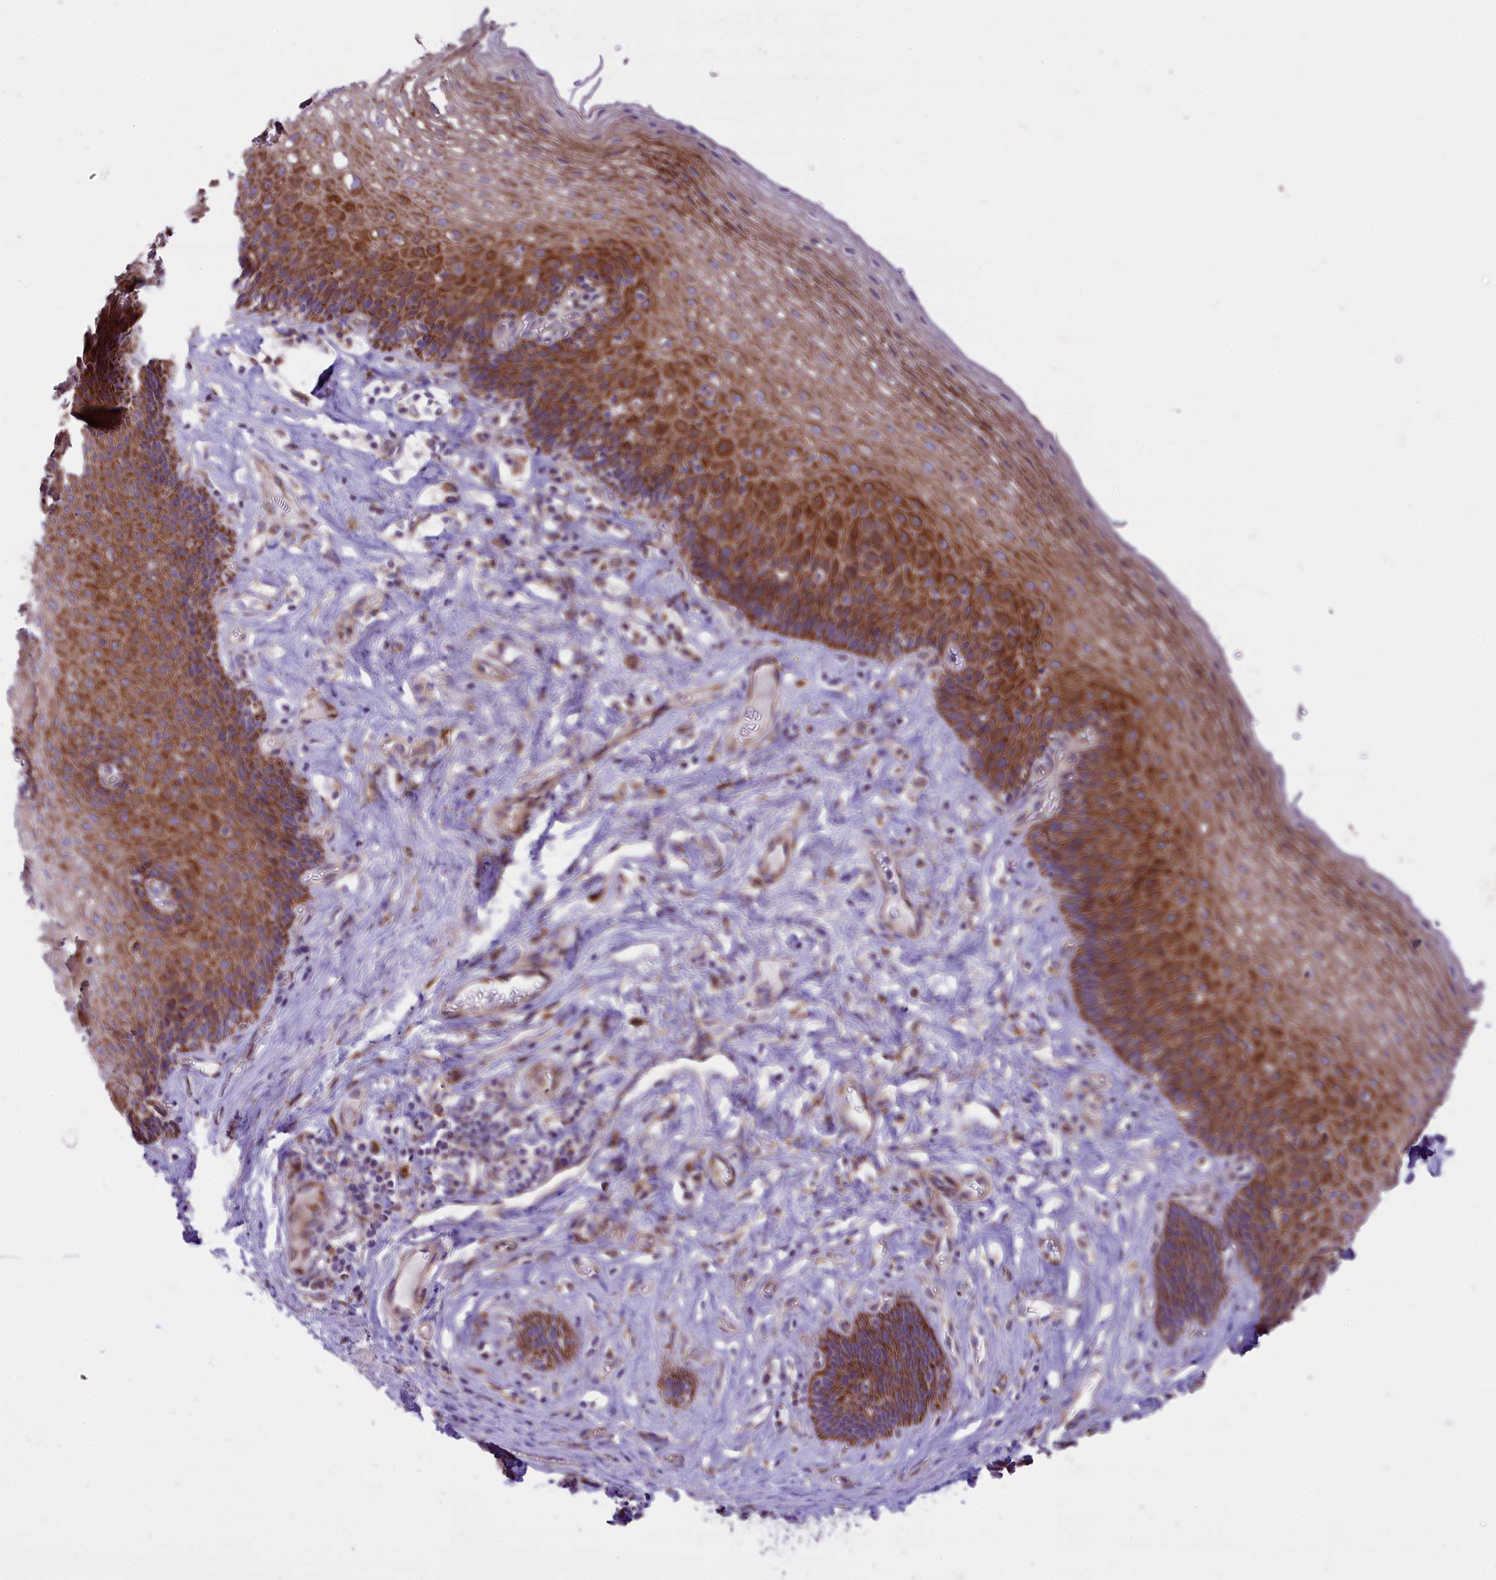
{"staining": {"intensity": "strong", "quantity": "25%-75%", "location": "cytoplasmic/membranous"}, "tissue": "esophagus", "cell_type": "Squamous epithelial cells", "image_type": "normal", "snomed": [{"axis": "morphology", "description": "Normal tissue, NOS"}, {"axis": "topography", "description": "Esophagus"}], "caption": "Immunohistochemical staining of normal human esophagus demonstrates 25%-75% levels of strong cytoplasmic/membranous protein staining in approximately 25%-75% of squamous epithelial cells.", "gene": "PTPRU", "patient": {"sex": "female", "age": 66}}